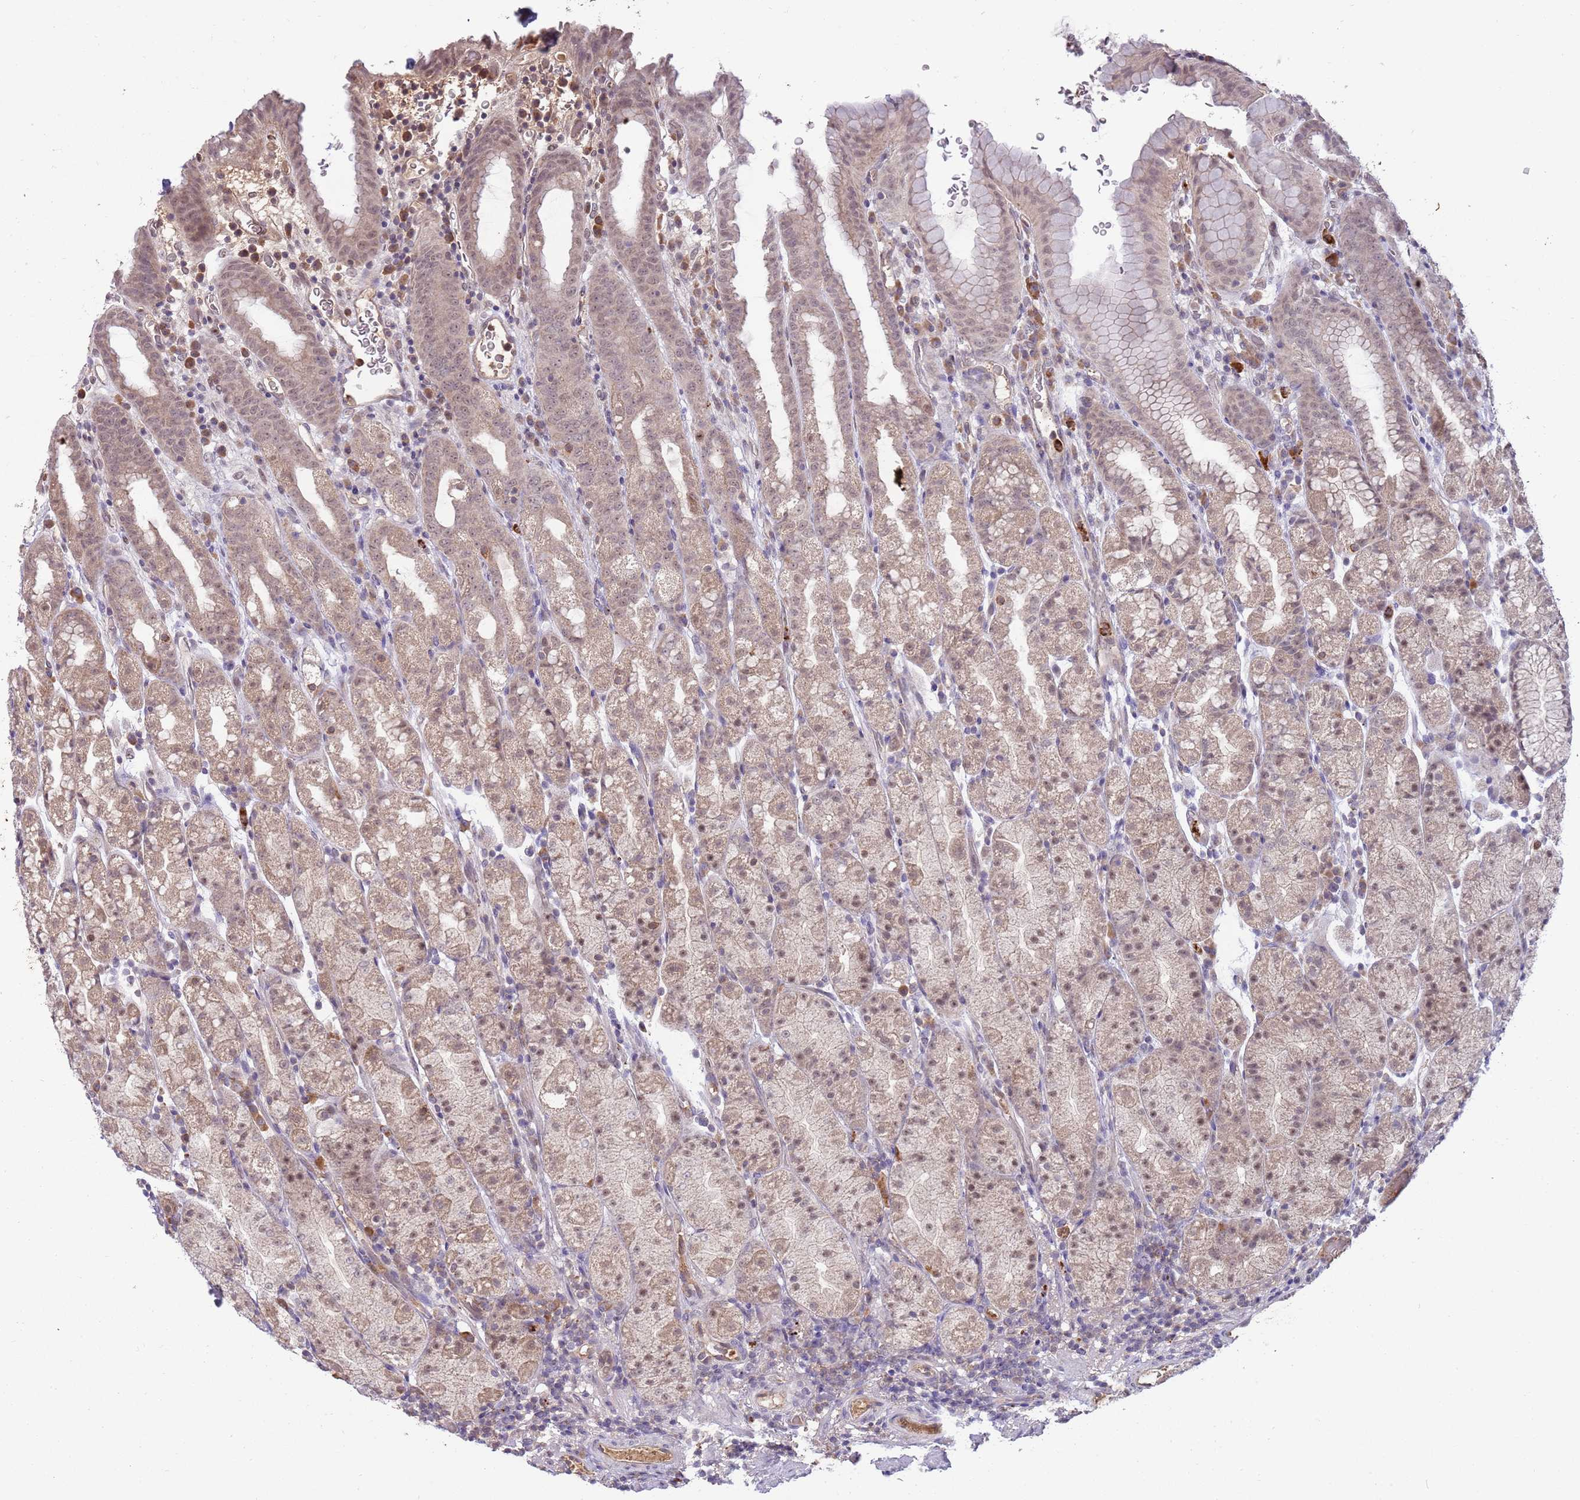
{"staining": {"intensity": "moderate", "quantity": "25%-75%", "location": "cytoplasmic/membranous,nuclear"}, "tissue": "stomach", "cell_type": "Glandular cells", "image_type": "normal", "snomed": [{"axis": "morphology", "description": "Normal tissue, NOS"}, {"axis": "topography", "description": "Stomach, upper"}, {"axis": "topography", "description": "Stomach, lower"}, {"axis": "topography", "description": "Small intestine"}], "caption": "The histopathology image reveals staining of benign stomach, revealing moderate cytoplasmic/membranous,nuclear protein expression (brown color) within glandular cells. Immunohistochemistry (ihc) stains the protein in brown and the nuclei are stained blue.", "gene": "NBPF4", "patient": {"sex": "male", "age": 68}}